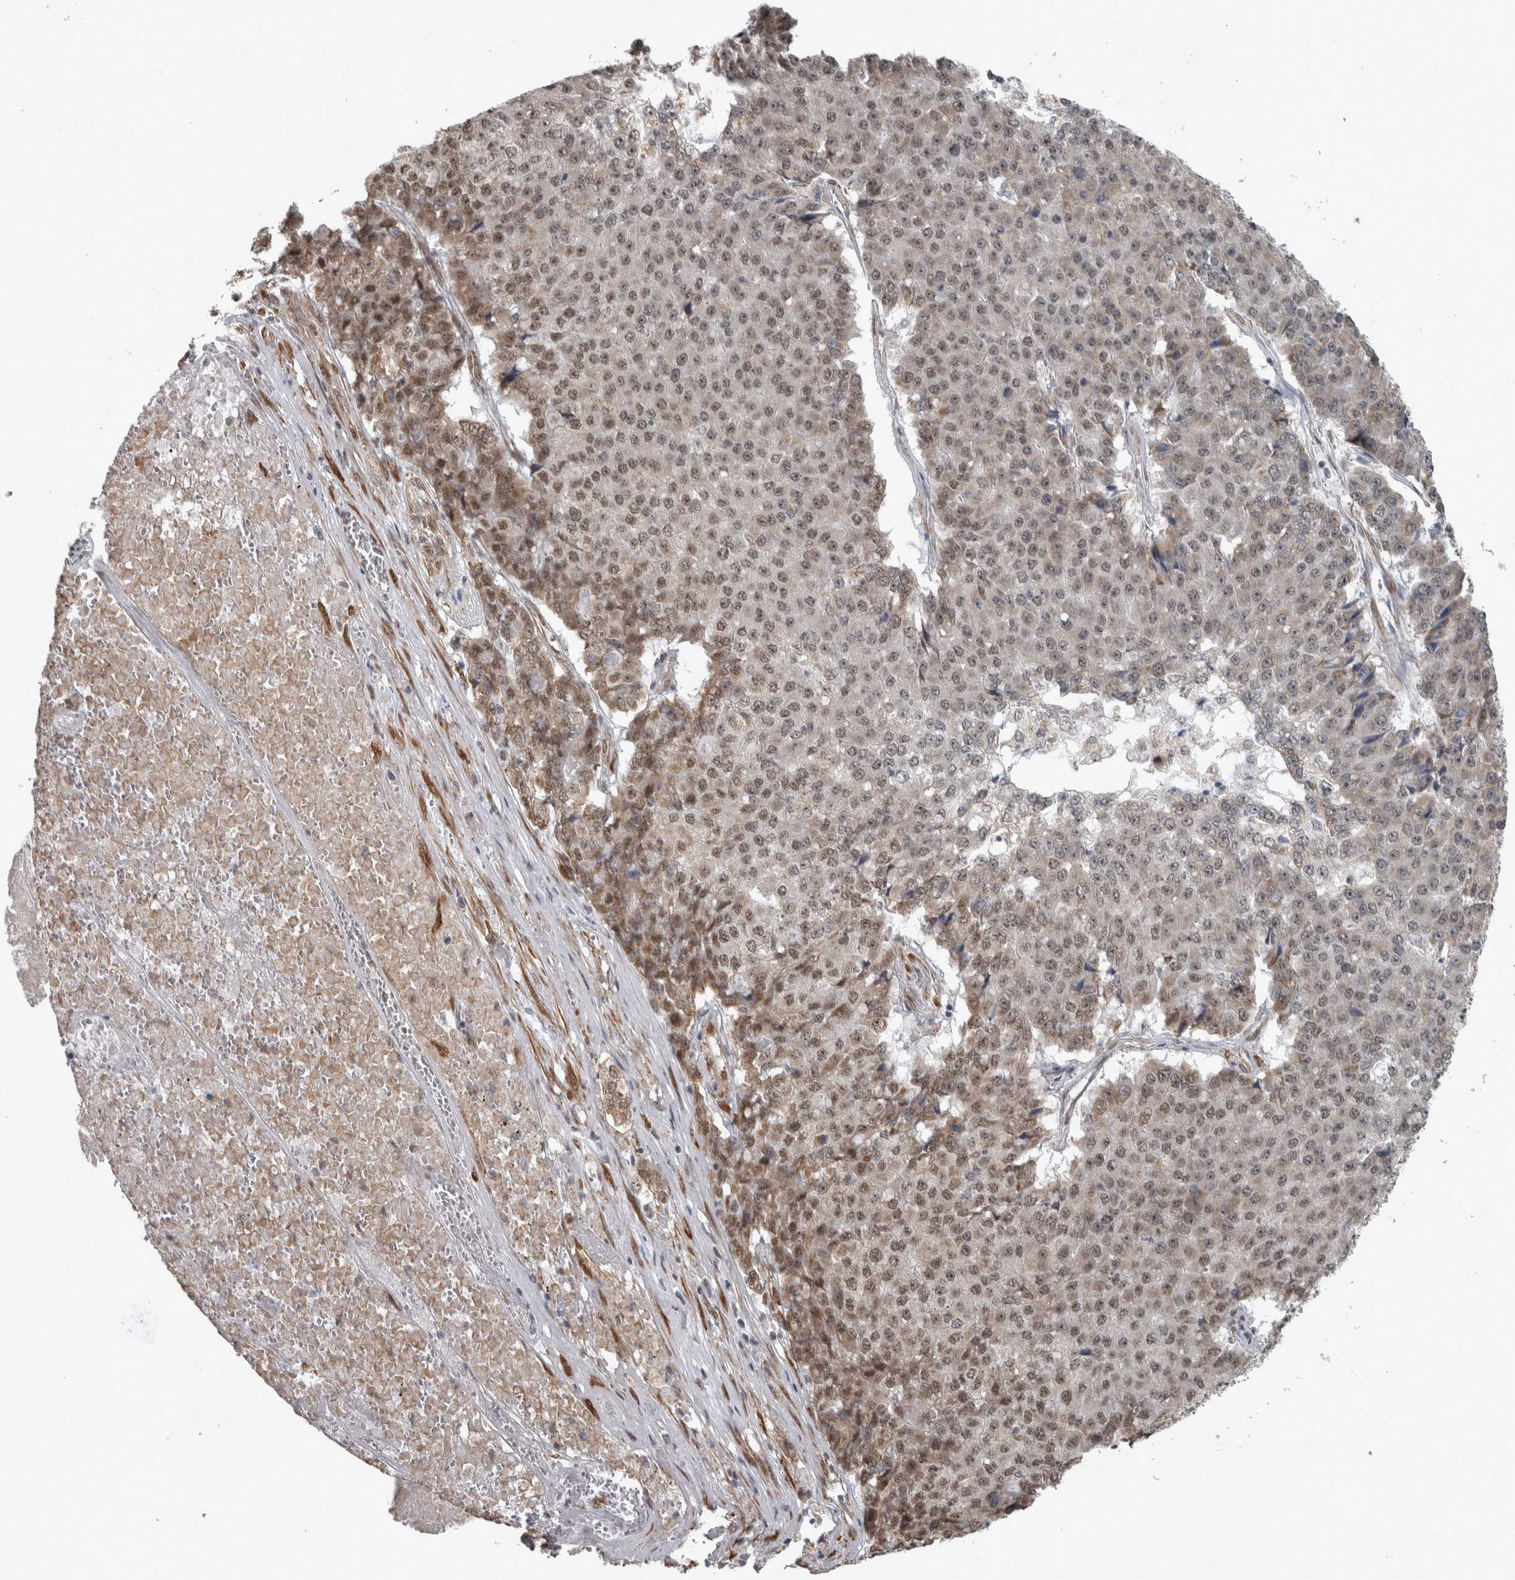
{"staining": {"intensity": "weak", "quantity": ">75%", "location": "cytoplasmic/membranous,nuclear"}, "tissue": "pancreatic cancer", "cell_type": "Tumor cells", "image_type": "cancer", "snomed": [{"axis": "morphology", "description": "Adenocarcinoma, NOS"}, {"axis": "topography", "description": "Pancreas"}], "caption": "Protein staining displays weak cytoplasmic/membranous and nuclear staining in approximately >75% of tumor cells in pancreatic cancer. Using DAB (3,3'-diaminobenzidine) (brown) and hematoxylin (blue) stains, captured at high magnification using brightfield microscopy.", "gene": "DDX42", "patient": {"sex": "male", "age": 50}}